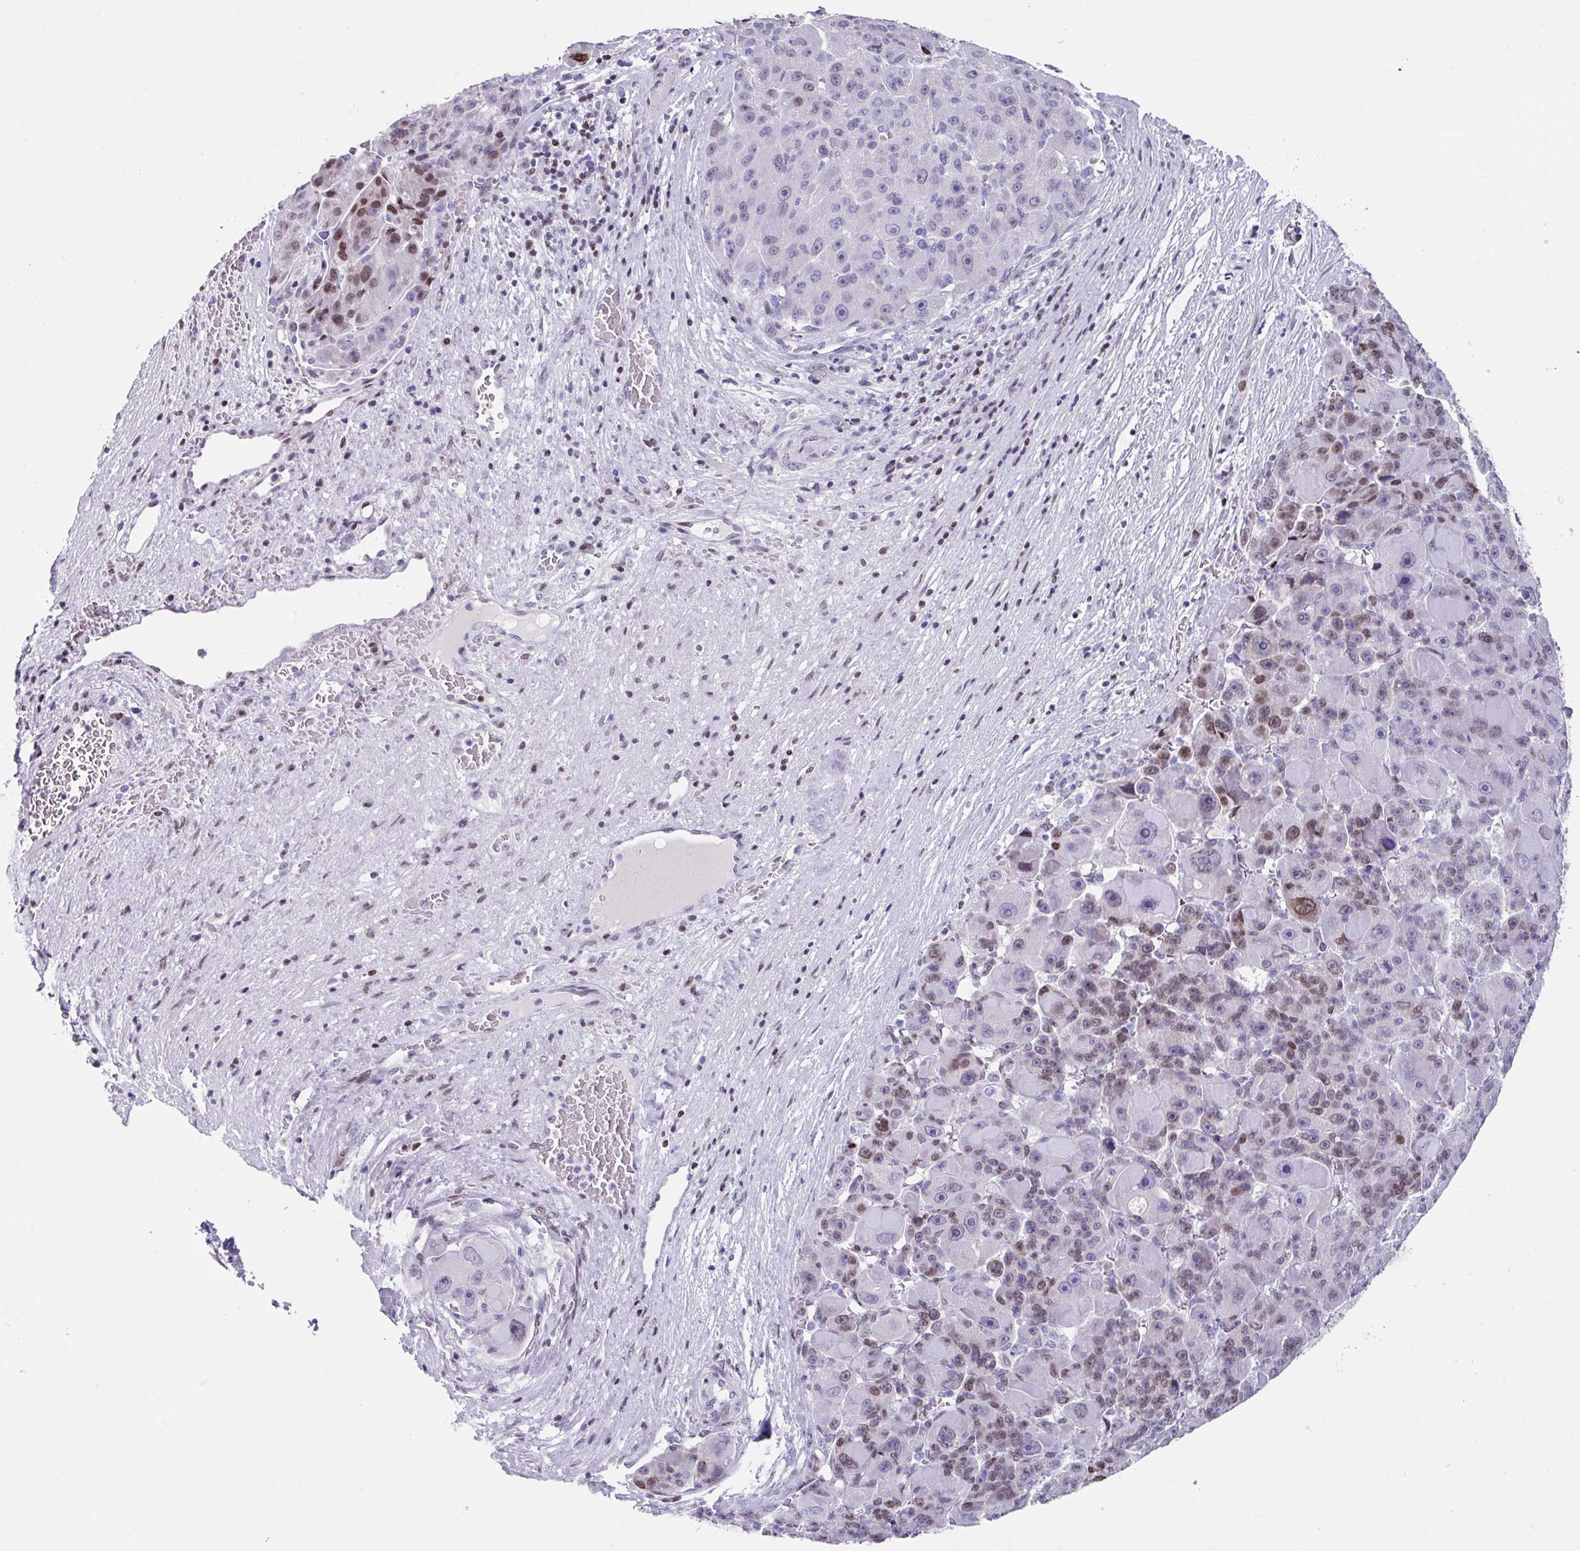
{"staining": {"intensity": "moderate", "quantity": "<25%", "location": "nuclear"}, "tissue": "liver cancer", "cell_type": "Tumor cells", "image_type": "cancer", "snomed": [{"axis": "morphology", "description": "Carcinoma, Hepatocellular, NOS"}, {"axis": "topography", "description": "Liver"}], "caption": "A photomicrograph showing moderate nuclear staining in approximately <25% of tumor cells in liver cancer (hepatocellular carcinoma), as visualized by brown immunohistochemical staining.", "gene": "TCF3", "patient": {"sex": "male", "age": 76}}